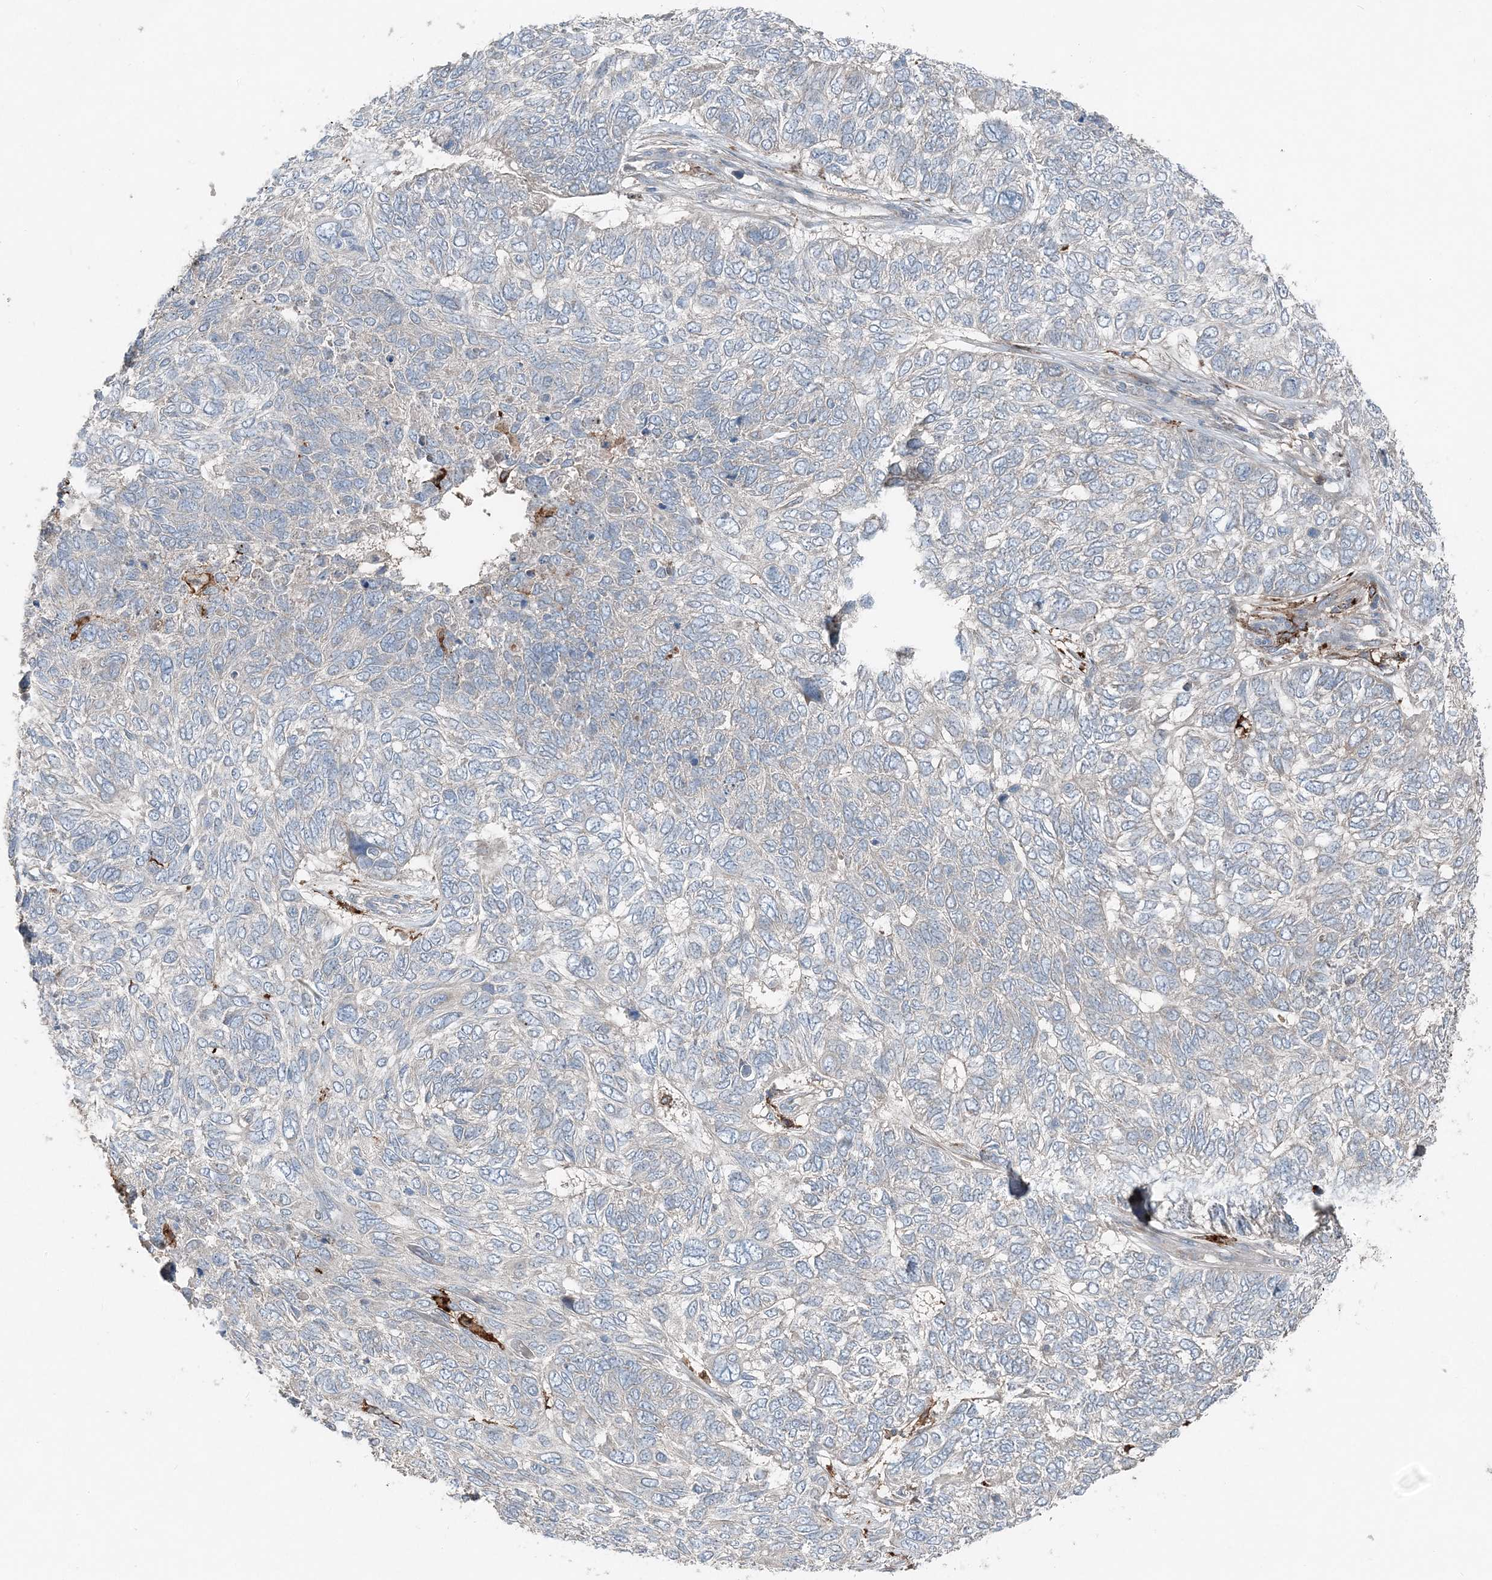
{"staining": {"intensity": "negative", "quantity": "none", "location": "none"}, "tissue": "skin cancer", "cell_type": "Tumor cells", "image_type": "cancer", "snomed": [{"axis": "morphology", "description": "Basal cell carcinoma"}, {"axis": "topography", "description": "Skin"}], "caption": "IHC micrograph of neoplastic tissue: human skin basal cell carcinoma stained with DAB reveals no significant protein positivity in tumor cells. (Brightfield microscopy of DAB (3,3'-diaminobenzidine) immunohistochemistry at high magnification).", "gene": "KY", "patient": {"sex": "female", "age": 65}}